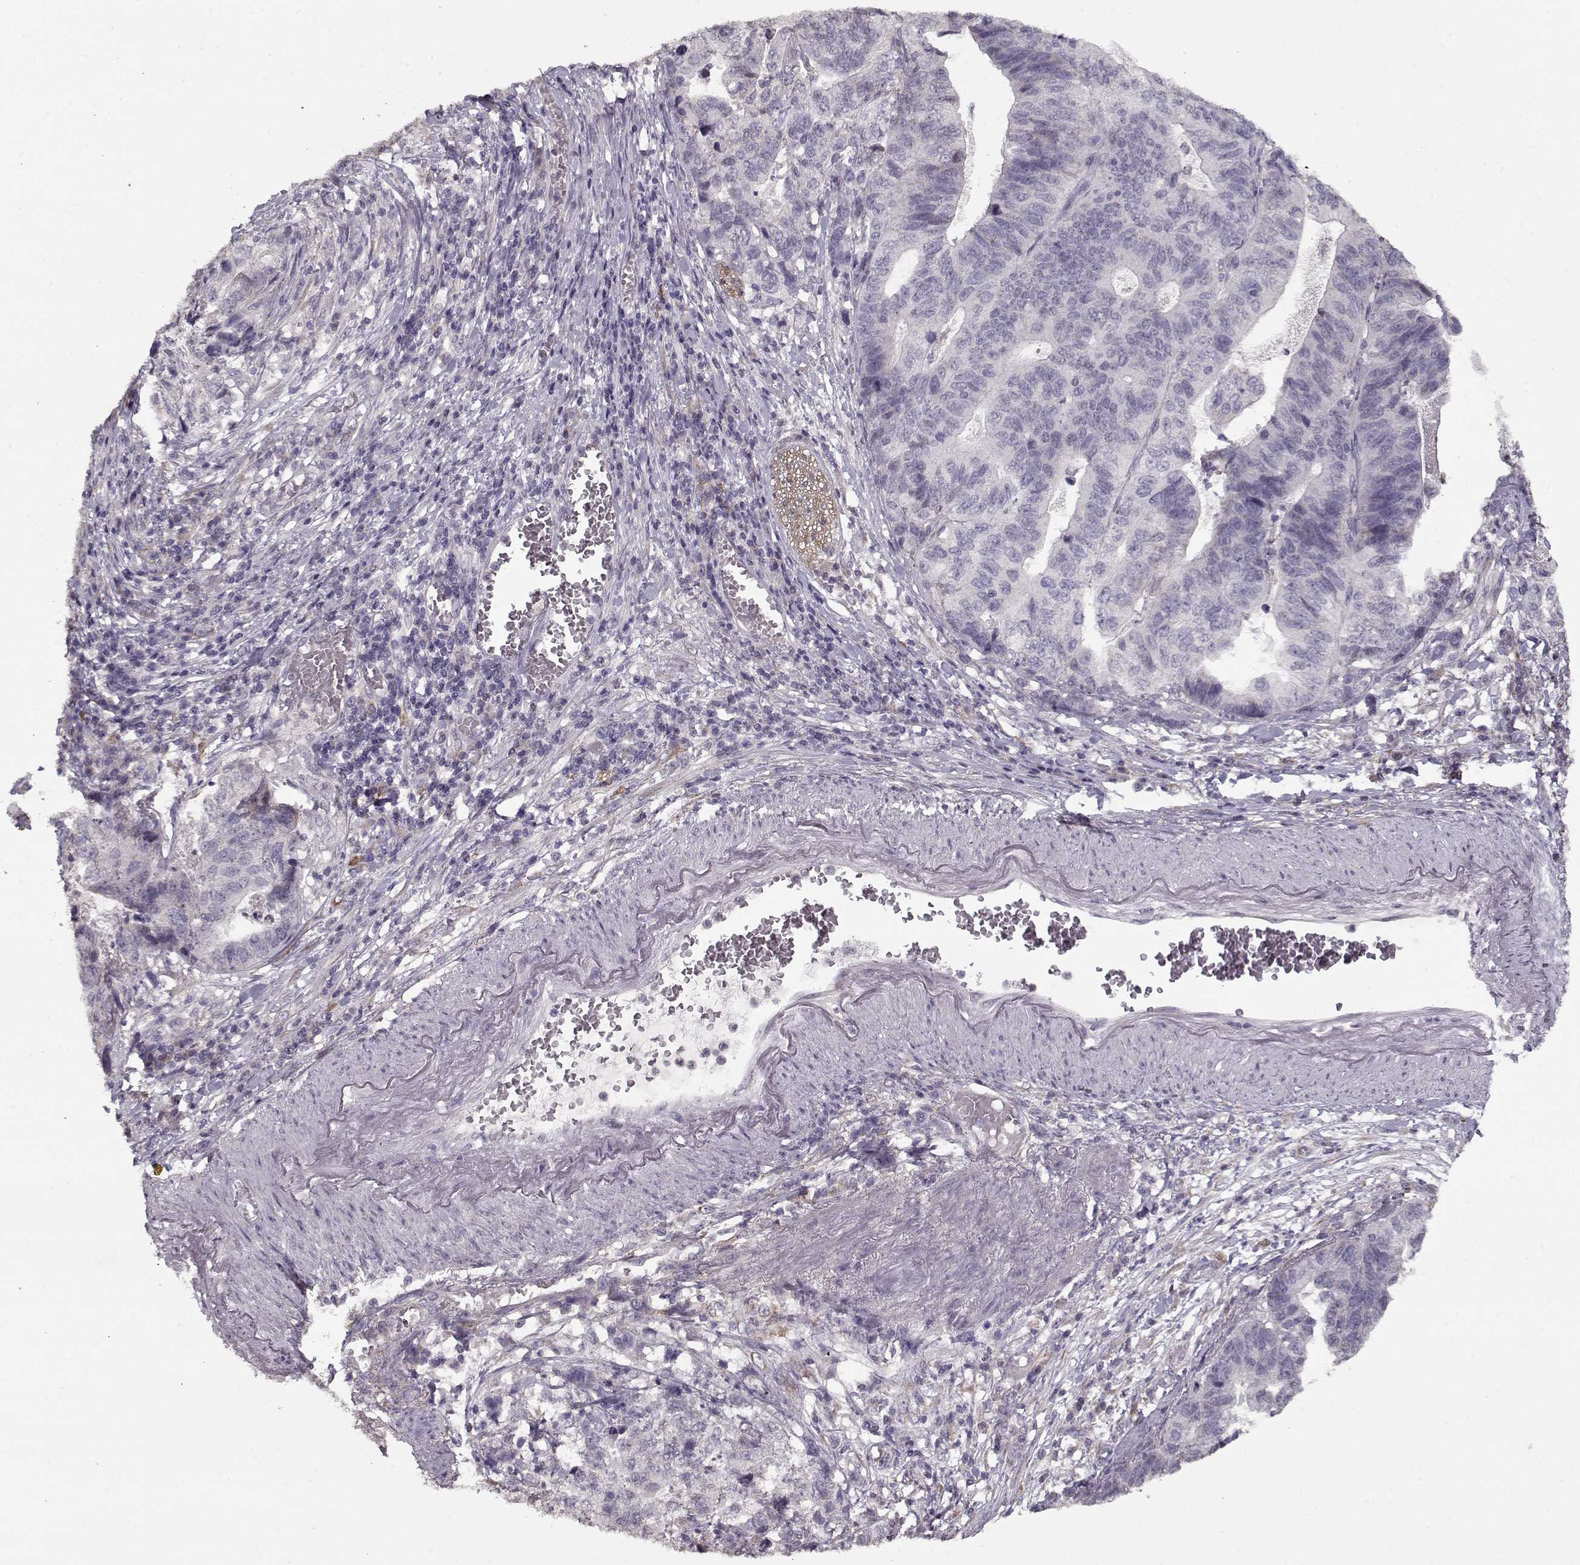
{"staining": {"intensity": "negative", "quantity": "none", "location": "none"}, "tissue": "stomach cancer", "cell_type": "Tumor cells", "image_type": "cancer", "snomed": [{"axis": "morphology", "description": "Adenocarcinoma, NOS"}, {"axis": "topography", "description": "Stomach, upper"}], "caption": "Tumor cells are negative for brown protein staining in stomach cancer (adenocarcinoma).", "gene": "LAMA2", "patient": {"sex": "female", "age": 67}}